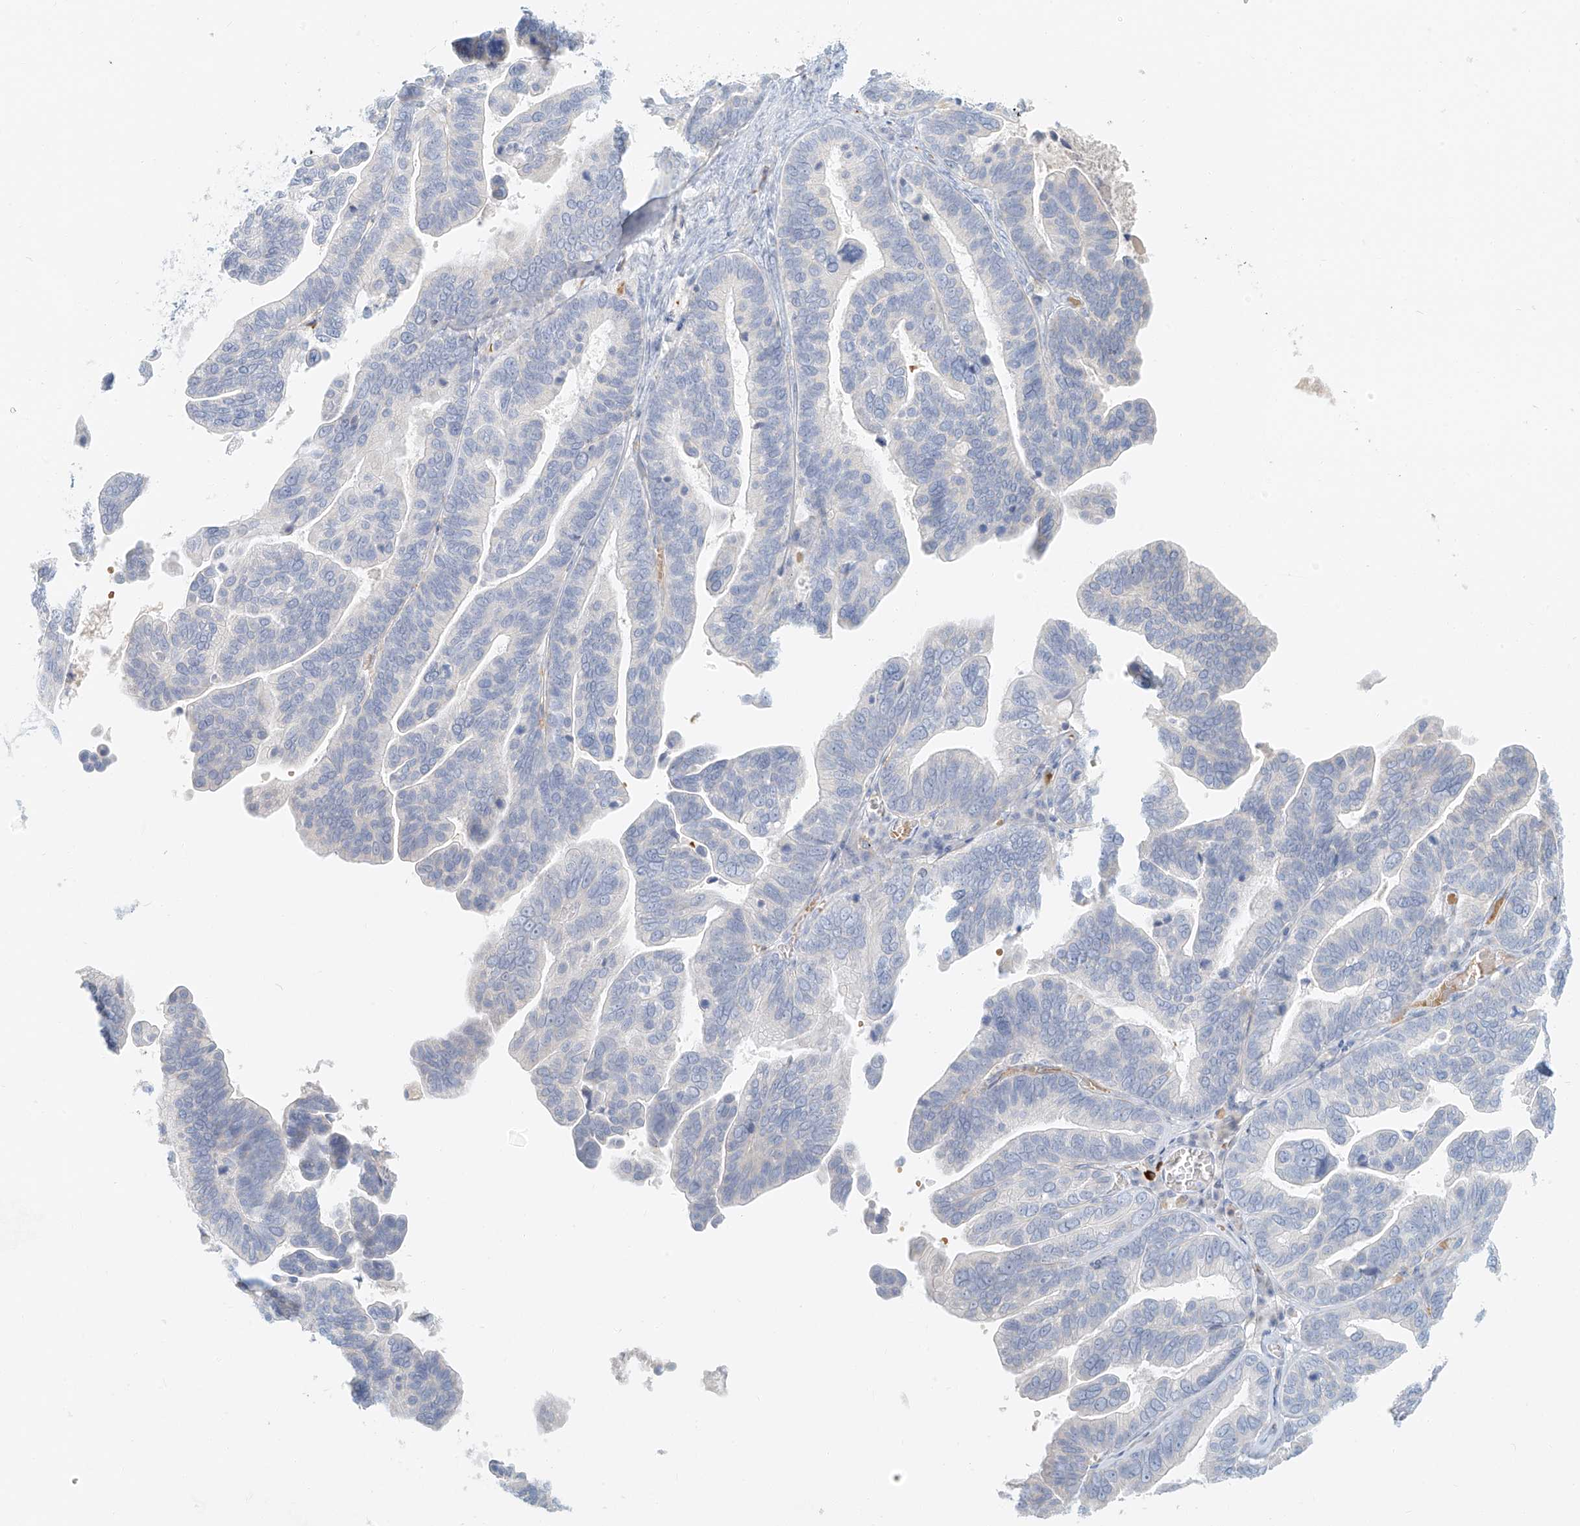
{"staining": {"intensity": "negative", "quantity": "none", "location": "none"}, "tissue": "ovarian cancer", "cell_type": "Tumor cells", "image_type": "cancer", "snomed": [{"axis": "morphology", "description": "Cystadenocarcinoma, serous, NOS"}, {"axis": "topography", "description": "Ovary"}], "caption": "This is an immunohistochemistry histopathology image of ovarian cancer. There is no positivity in tumor cells.", "gene": "PGC", "patient": {"sex": "female", "age": 56}}